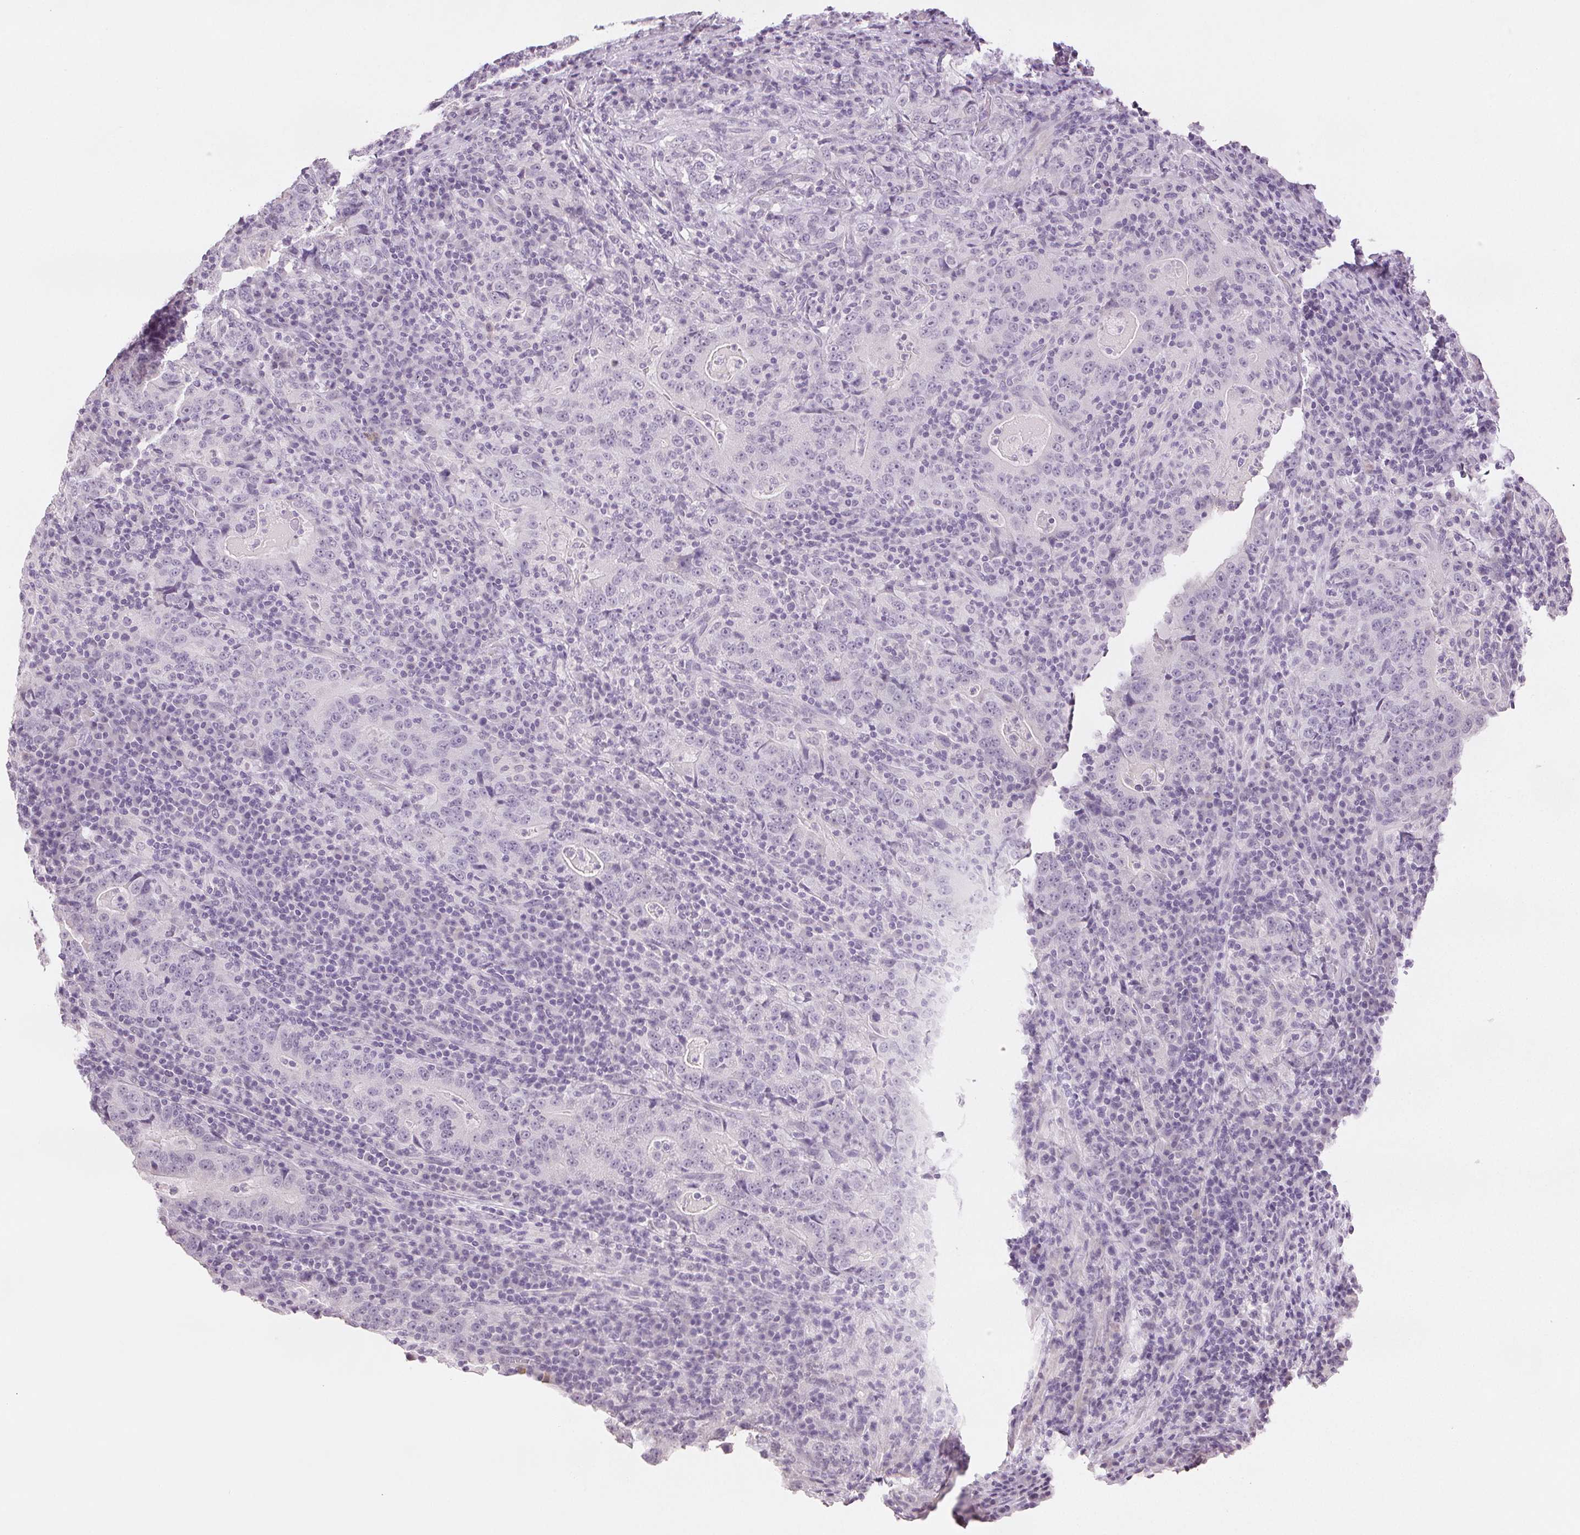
{"staining": {"intensity": "negative", "quantity": "none", "location": "none"}, "tissue": "stomach cancer", "cell_type": "Tumor cells", "image_type": "cancer", "snomed": [{"axis": "morphology", "description": "Normal tissue, NOS"}, {"axis": "morphology", "description": "Adenocarcinoma, NOS"}, {"axis": "topography", "description": "Stomach, upper"}, {"axis": "topography", "description": "Stomach"}], "caption": "The histopathology image shows no significant positivity in tumor cells of adenocarcinoma (stomach).", "gene": "SCGN", "patient": {"sex": "male", "age": 59}}